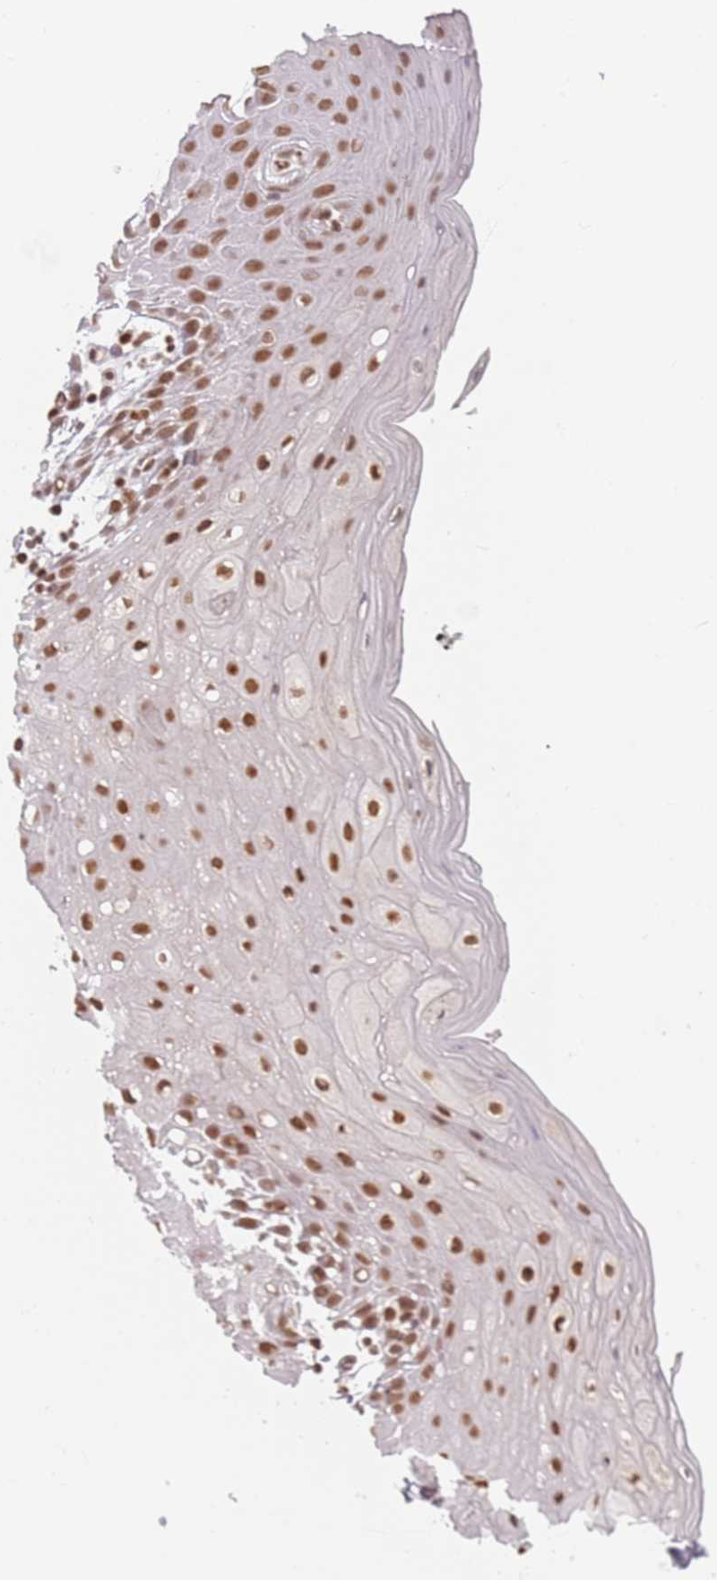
{"staining": {"intensity": "strong", "quantity": ">75%", "location": "nuclear"}, "tissue": "oral mucosa", "cell_type": "Squamous epithelial cells", "image_type": "normal", "snomed": [{"axis": "morphology", "description": "Normal tissue, NOS"}, {"axis": "topography", "description": "Oral tissue"}, {"axis": "topography", "description": "Tounge, NOS"}], "caption": "High-power microscopy captured an immunohistochemistry image of unremarkable oral mucosa, revealing strong nuclear expression in approximately >75% of squamous epithelial cells.", "gene": "NUP50", "patient": {"sex": "female", "age": 59}}